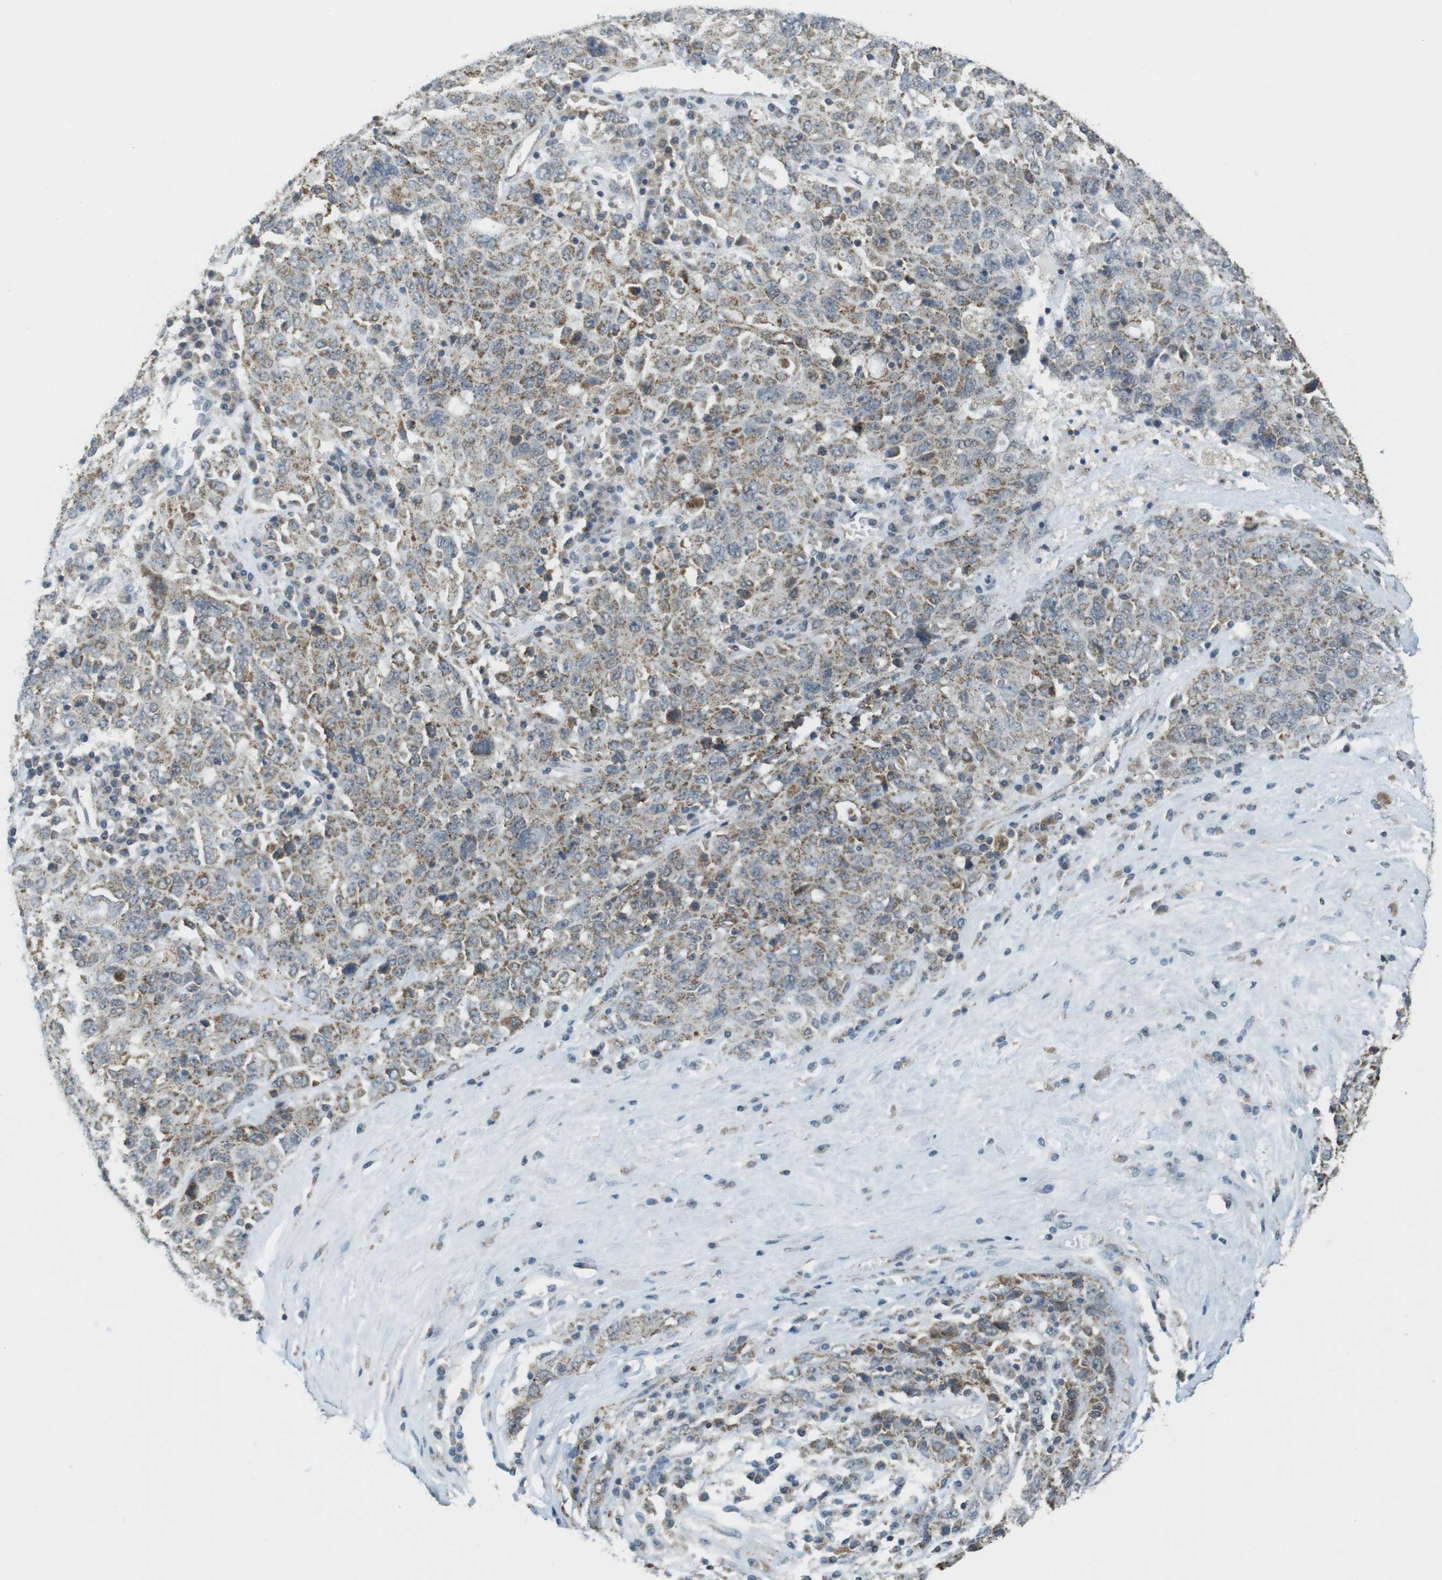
{"staining": {"intensity": "weak", "quantity": ">75%", "location": "cytoplasmic/membranous"}, "tissue": "ovarian cancer", "cell_type": "Tumor cells", "image_type": "cancer", "snomed": [{"axis": "morphology", "description": "Carcinoma, endometroid"}, {"axis": "topography", "description": "Ovary"}], "caption": "Weak cytoplasmic/membranous protein expression is seen in about >75% of tumor cells in ovarian cancer.", "gene": "BRI3BP", "patient": {"sex": "female", "age": 62}}